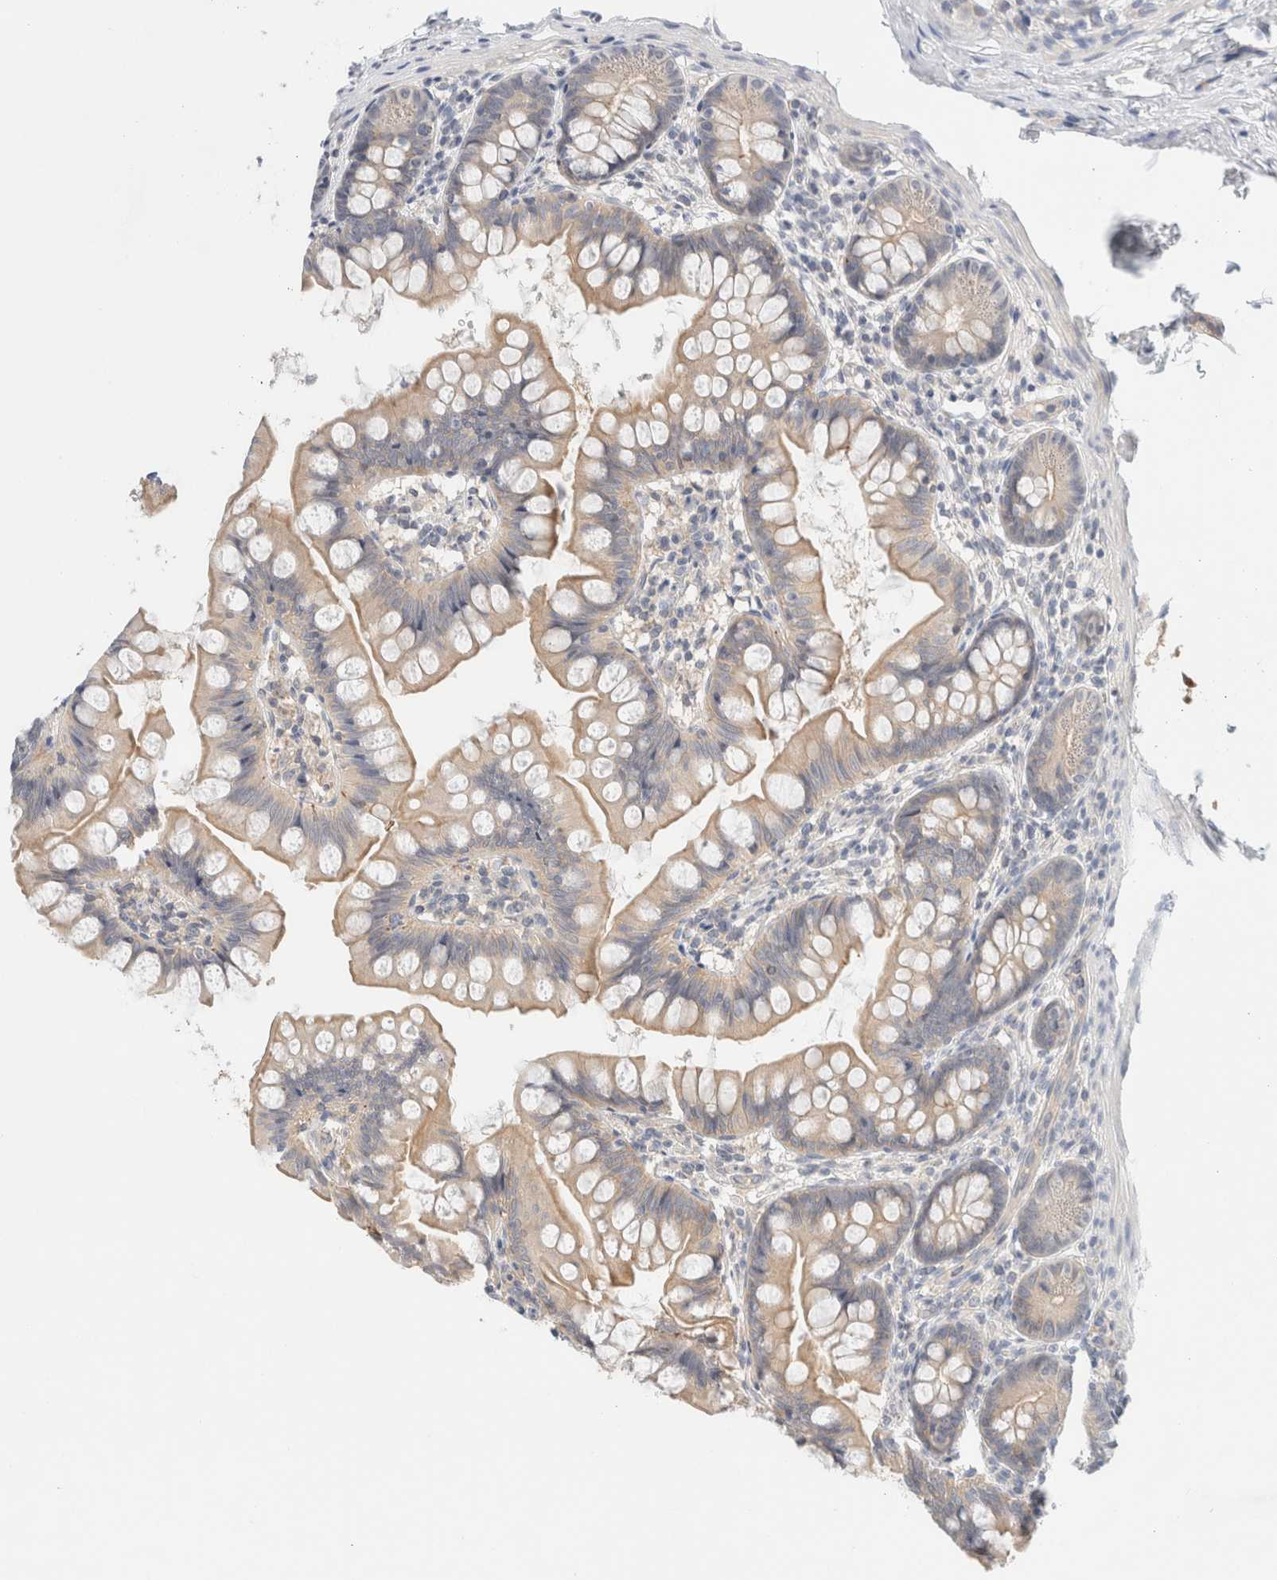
{"staining": {"intensity": "strong", "quantity": "25%-75%", "location": "cytoplasmic/membranous"}, "tissue": "small intestine", "cell_type": "Glandular cells", "image_type": "normal", "snomed": [{"axis": "morphology", "description": "Normal tissue, NOS"}, {"axis": "topography", "description": "Small intestine"}], "caption": "Protein expression analysis of benign small intestine displays strong cytoplasmic/membranous expression in approximately 25%-75% of glandular cells.", "gene": "SDR16C5", "patient": {"sex": "male", "age": 7}}